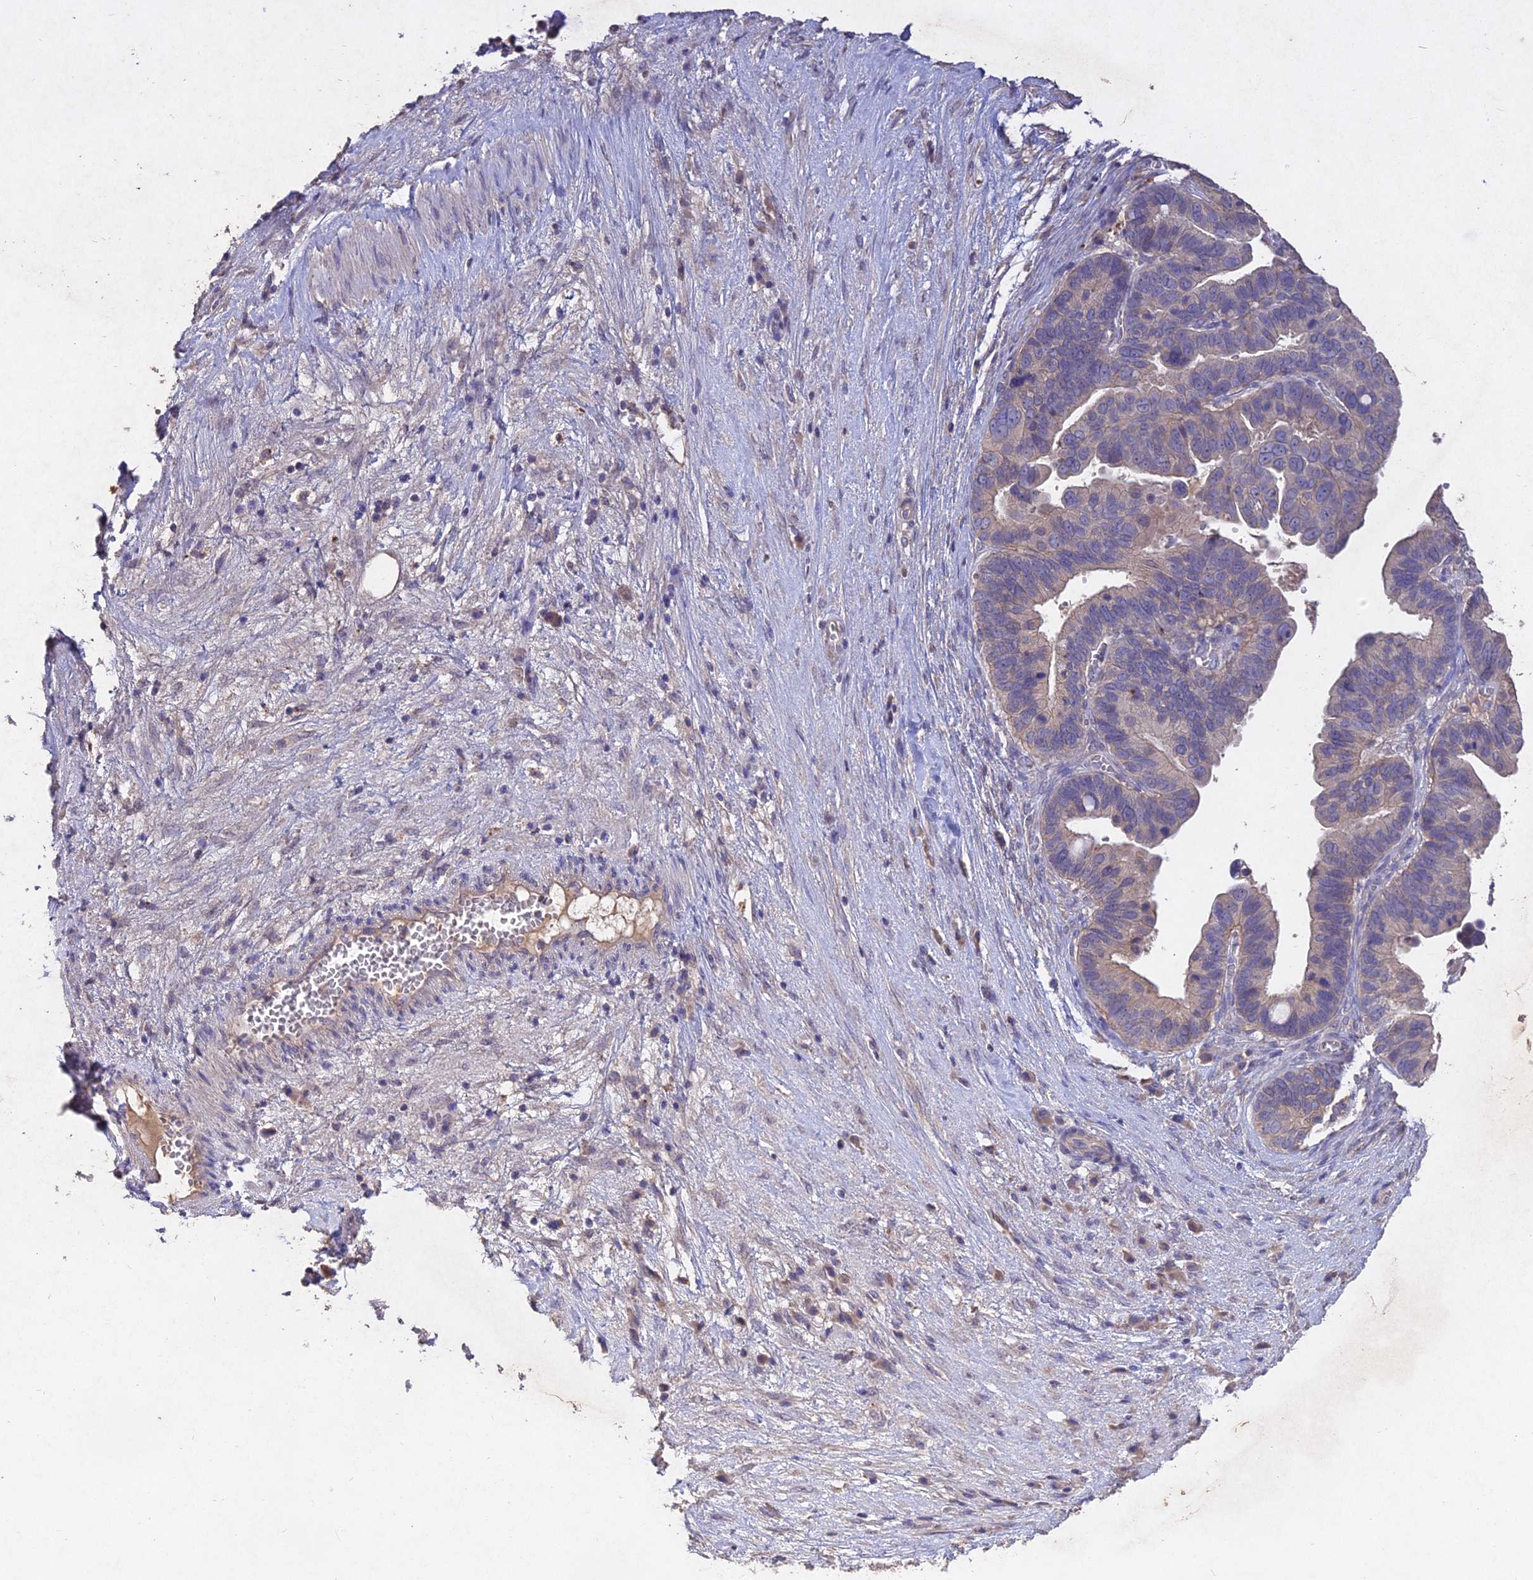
{"staining": {"intensity": "negative", "quantity": "none", "location": "none"}, "tissue": "ovarian cancer", "cell_type": "Tumor cells", "image_type": "cancer", "snomed": [{"axis": "morphology", "description": "Cystadenocarcinoma, serous, NOS"}, {"axis": "topography", "description": "Ovary"}], "caption": "A photomicrograph of ovarian cancer stained for a protein shows no brown staining in tumor cells. (Stains: DAB IHC with hematoxylin counter stain, Microscopy: brightfield microscopy at high magnification).", "gene": "SLC26A4", "patient": {"sex": "female", "age": 56}}